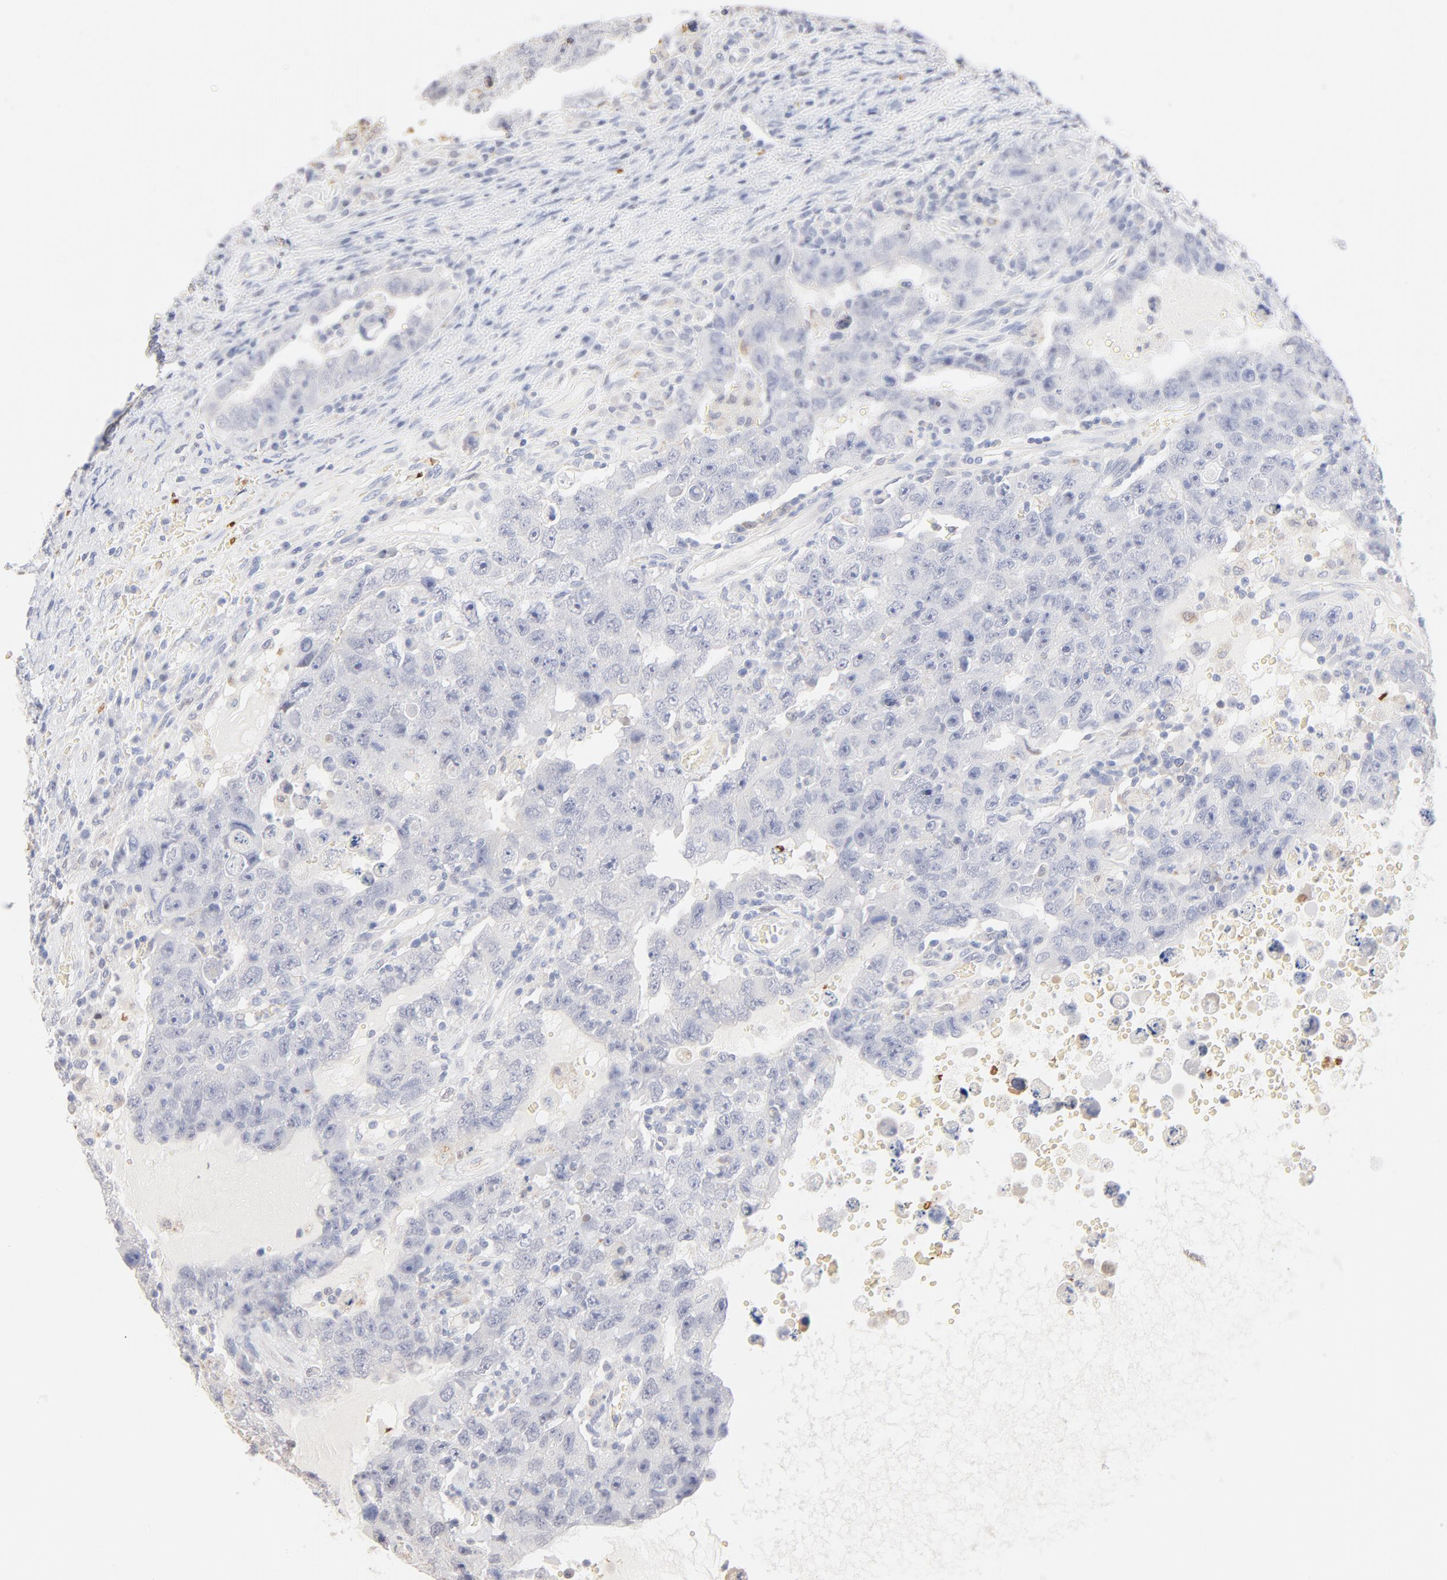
{"staining": {"intensity": "negative", "quantity": "none", "location": "none"}, "tissue": "testis cancer", "cell_type": "Tumor cells", "image_type": "cancer", "snomed": [{"axis": "morphology", "description": "Carcinoma, Embryonal, NOS"}, {"axis": "topography", "description": "Testis"}], "caption": "Tumor cells are negative for brown protein staining in embryonal carcinoma (testis). (DAB (3,3'-diaminobenzidine) immunohistochemistry visualized using brightfield microscopy, high magnification).", "gene": "SPTB", "patient": {"sex": "male", "age": 26}}